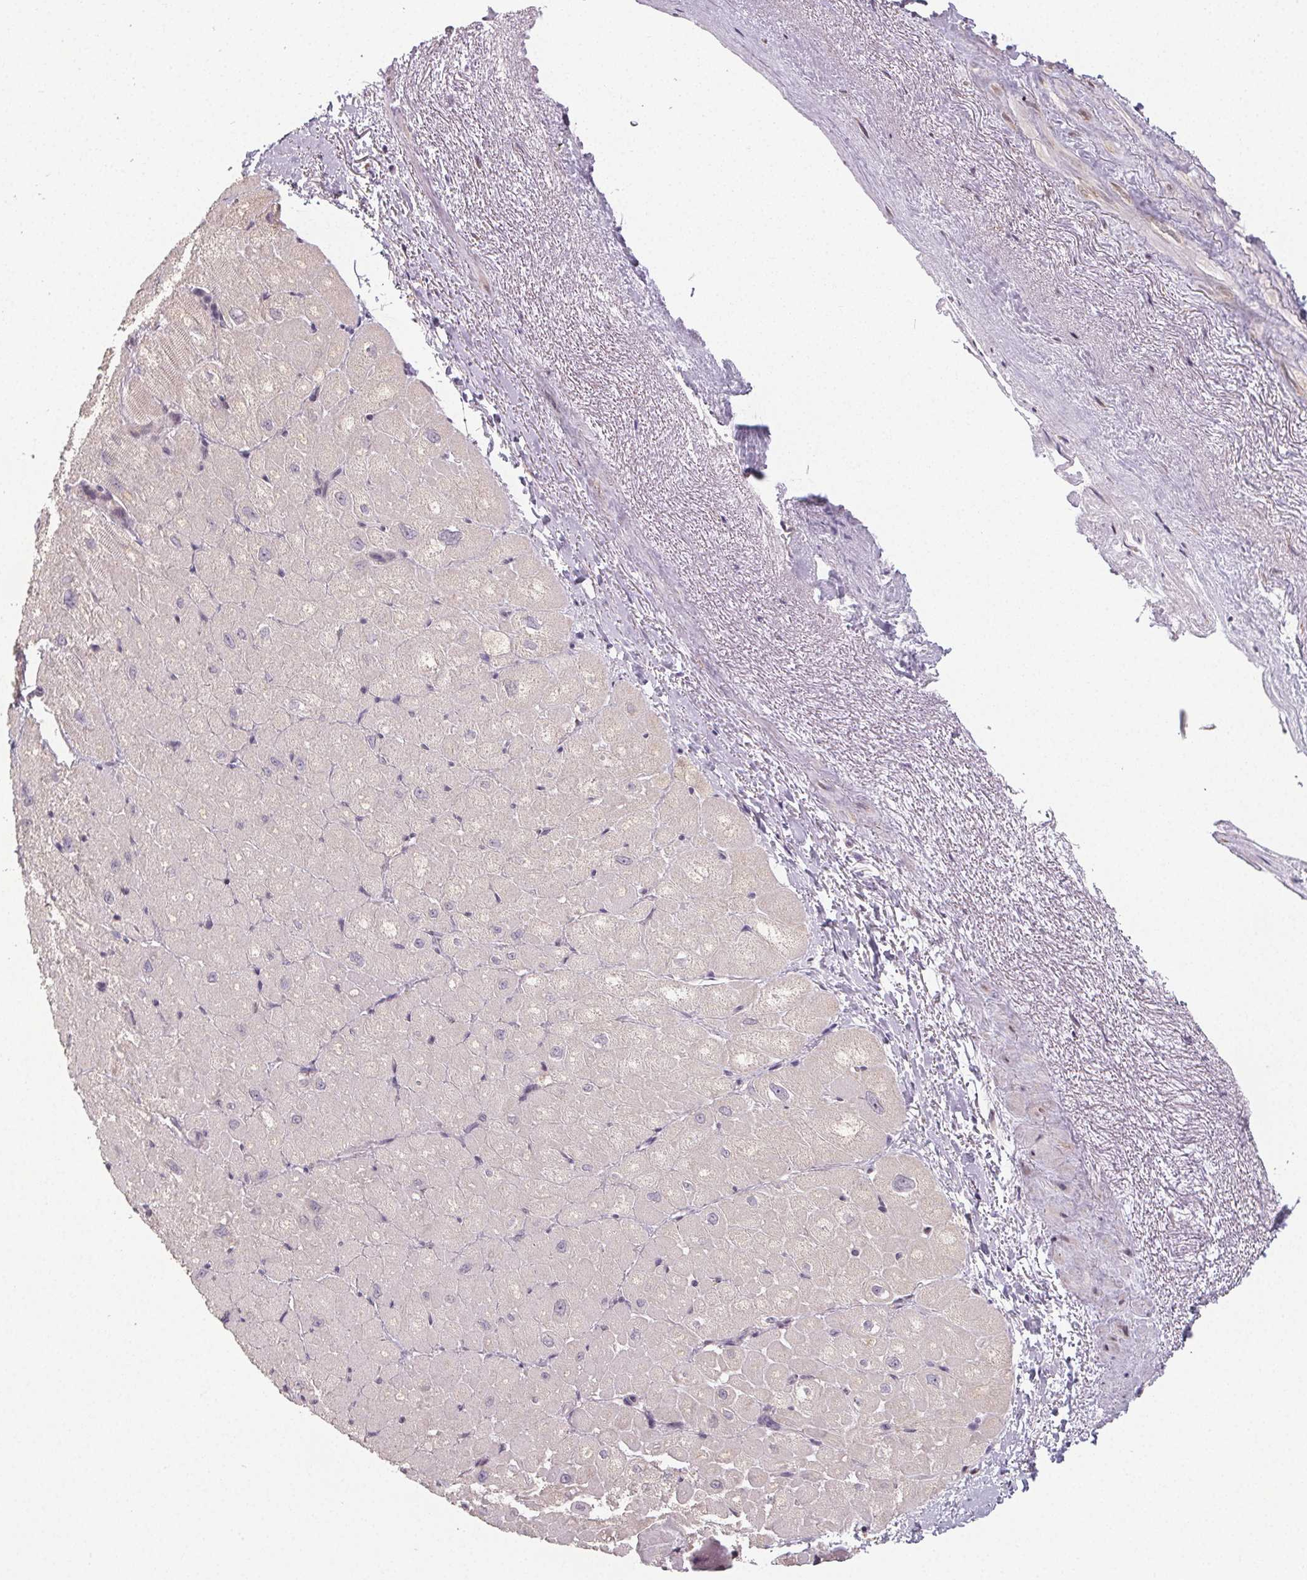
{"staining": {"intensity": "negative", "quantity": "none", "location": "none"}, "tissue": "heart muscle", "cell_type": "Cardiomyocytes", "image_type": "normal", "snomed": [{"axis": "morphology", "description": "Normal tissue, NOS"}, {"axis": "topography", "description": "Heart"}], "caption": "DAB (3,3'-diaminobenzidine) immunohistochemical staining of unremarkable human heart muscle exhibits no significant staining in cardiomyocytes.", "gene": "SLC26A2", "patient": {"sex": "male", "age": 62}}